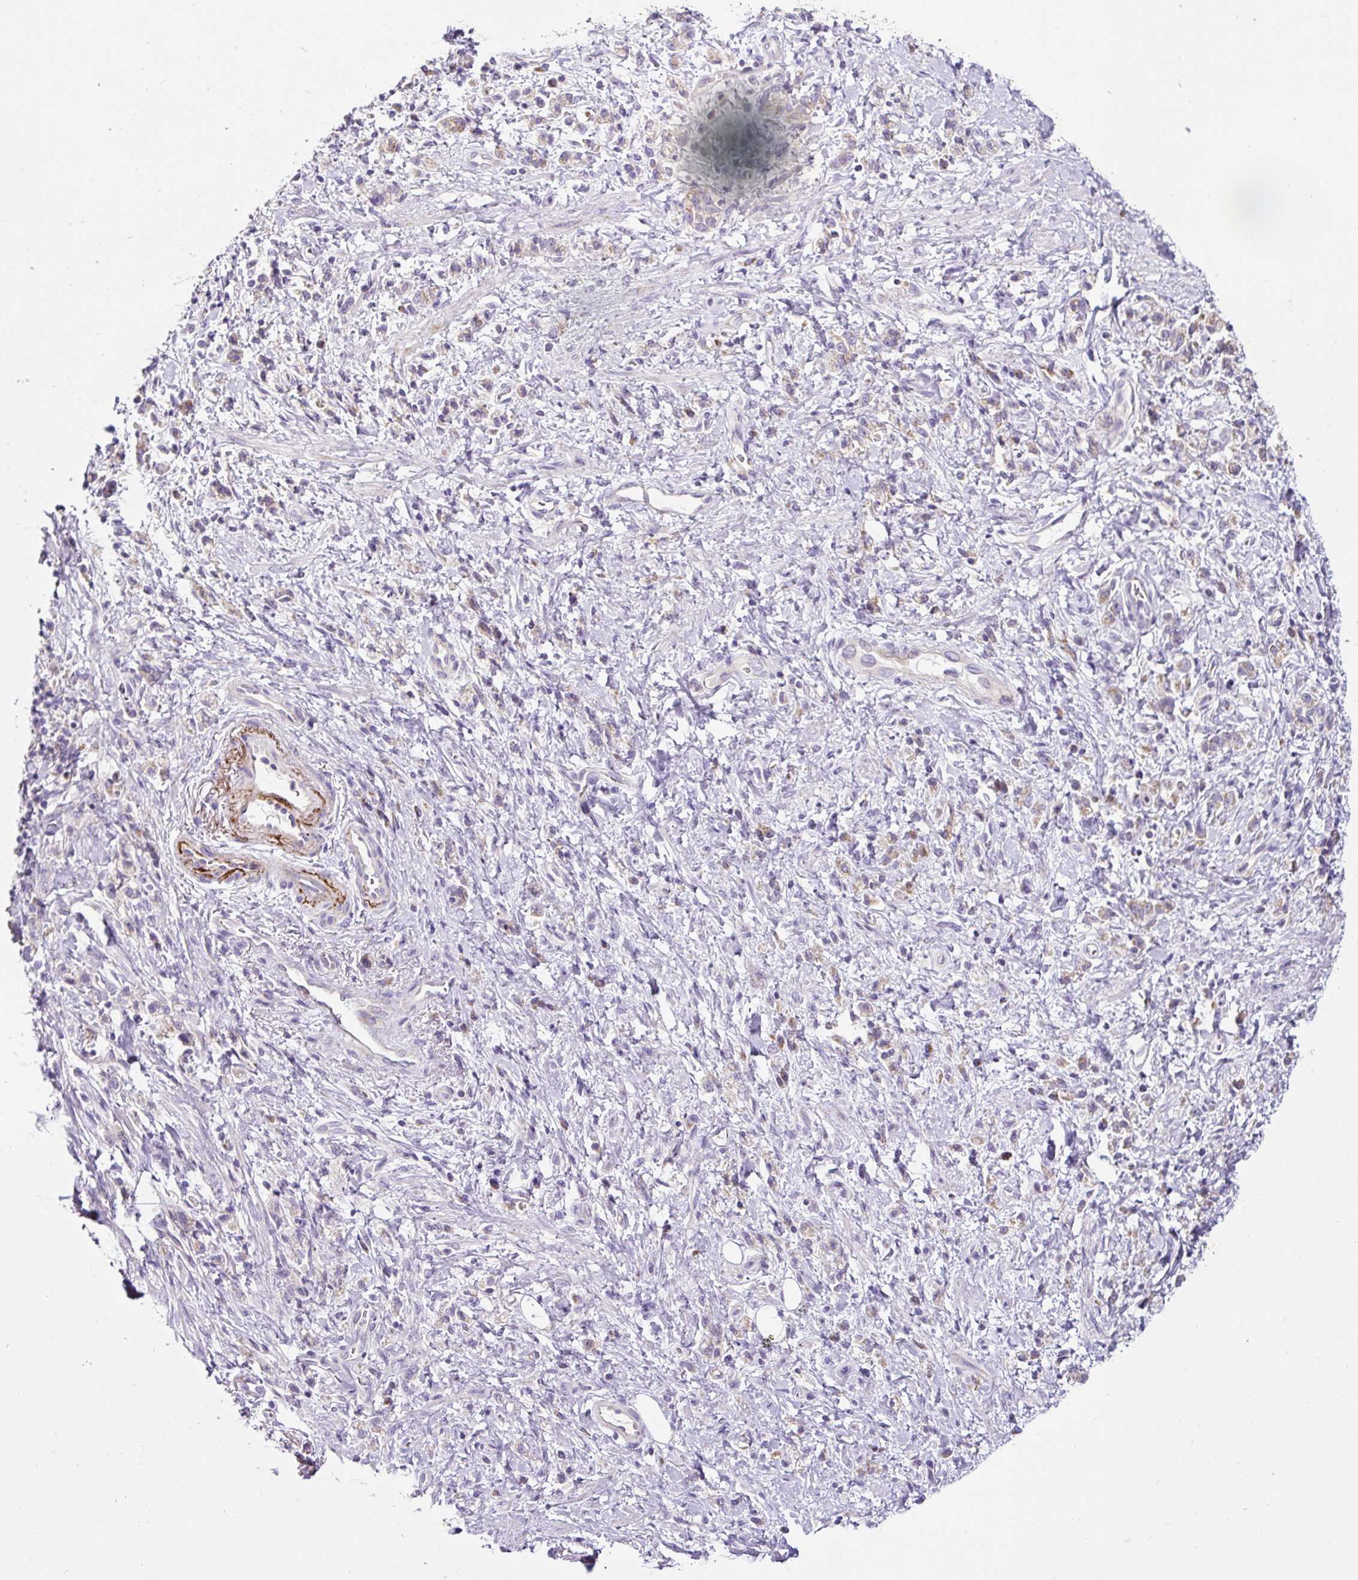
{"staining": {"intensity": "weak", "quantity": "<25%", "location": "cytoplasmic/membranous"}, "tissue": "stomach cancer", "cell_type": "Tumor cells", "image_type": "cancer", "snomed": [{"axis": "morphology", "description": "Adenocarcinoma, NOS"}, {"axis": "topography", "description": "Stomach"}], "caption": "IHC photomicrograph of neoplastic tissue: stomach cancer (adenocarcinoma) stained with DAB shows no significant protein positivity in tumor cells.", "gene": "HPS4", "patient": {"sex": "male", "age": 77}}